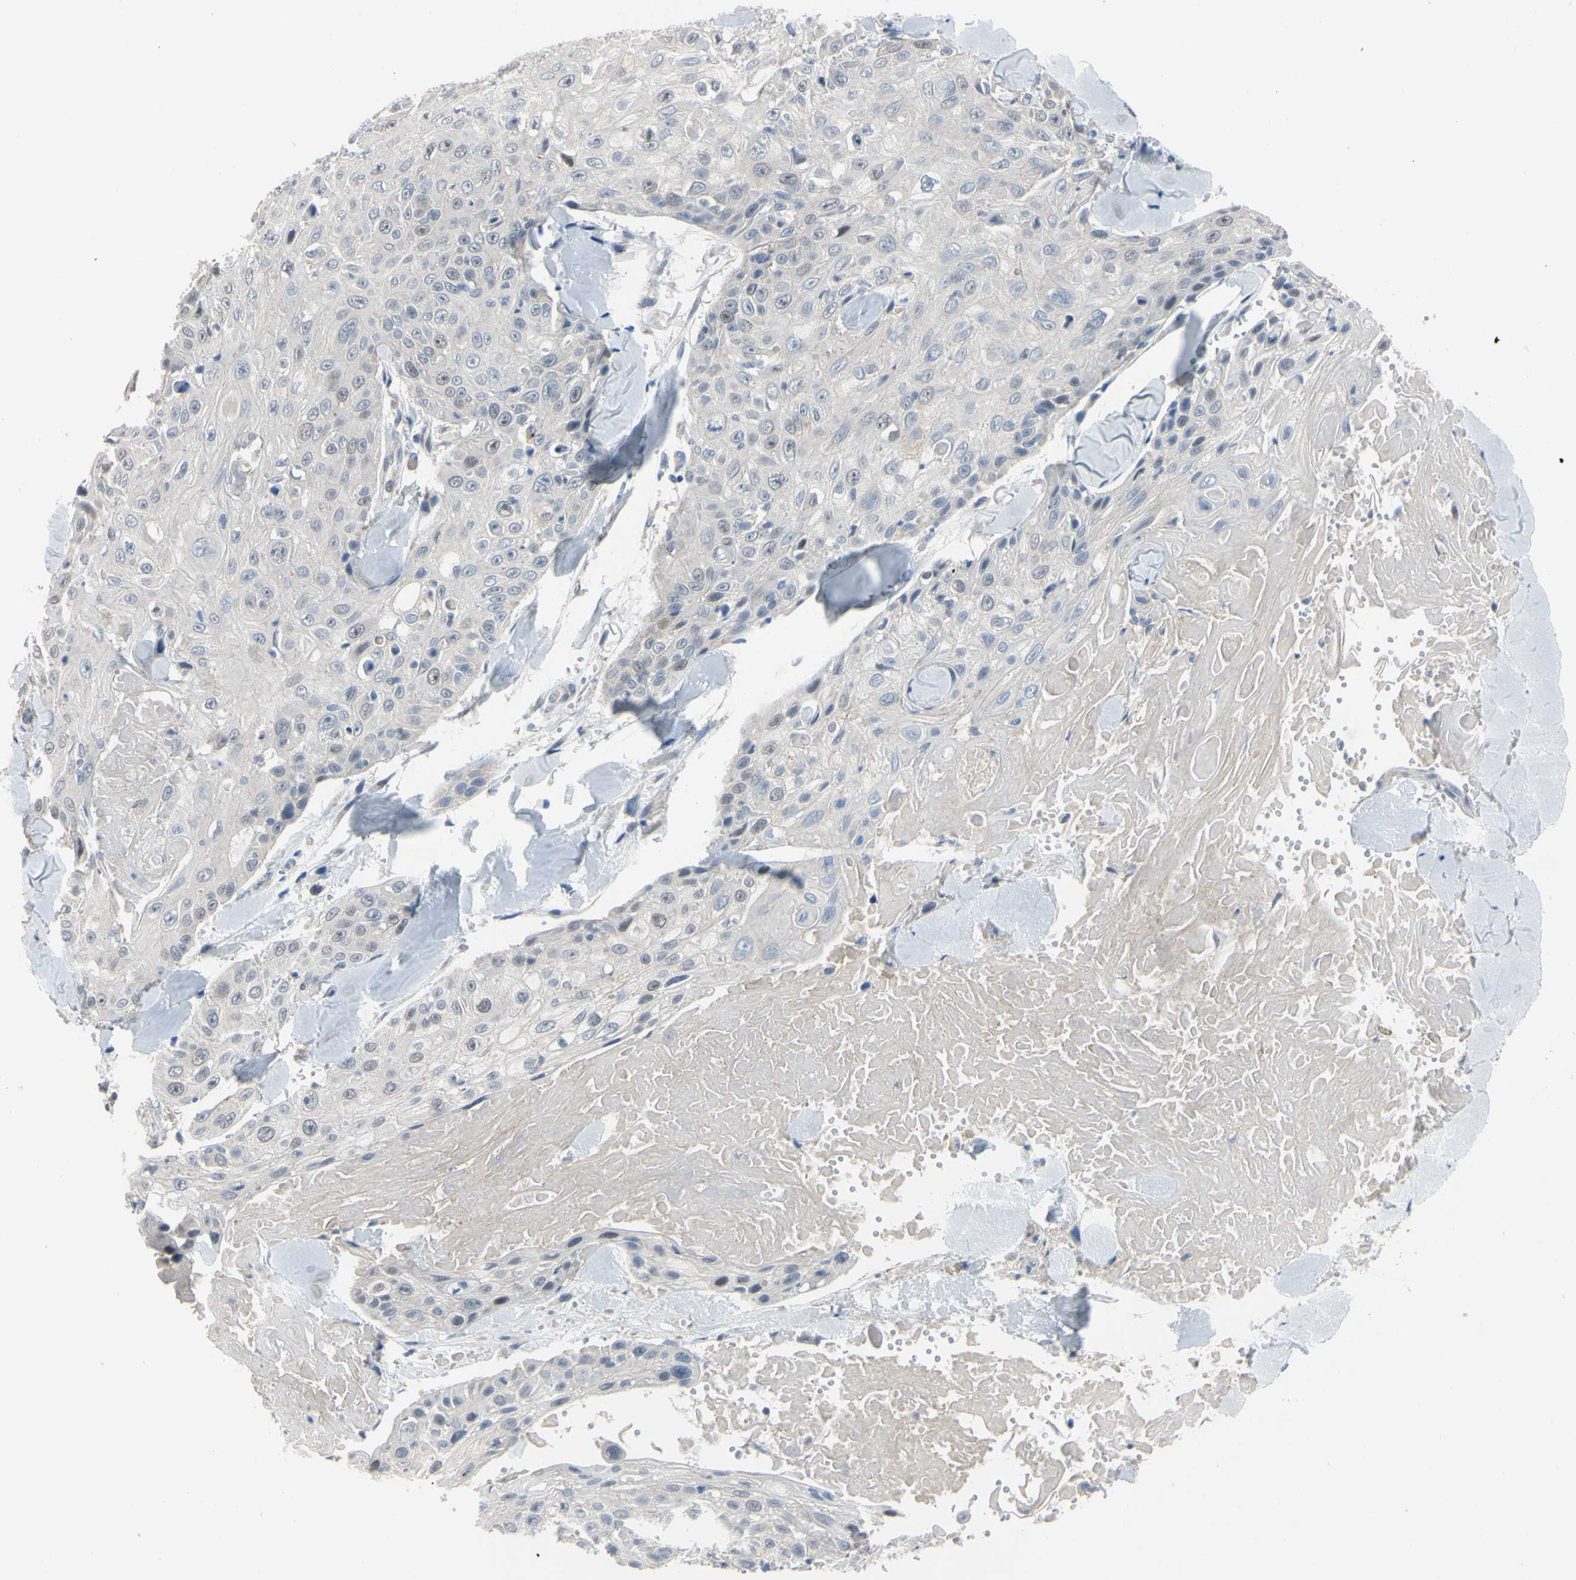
{"staining": {"intensity": "negative", "quantity": "none", "location": "none"}, "tissue": "skin cancer", "cell_type": "Tumor cells", "image_type": "cancer", "snomed": [{"axis": "morphology", "description": "Squamous cell carcinoma, NOS"}, {"axis": "topography", "description": "Skin"}], "caption": "Skin cancer (squamous cell carcinoma) was stained to show a protein in brown. There is no significant staining in tumor cells. (DAB immunohistochemistry (IHC) with hematoxylin counter stain).", "gene": "LHX9", "patient": {"sex": "male", "age": 86}}